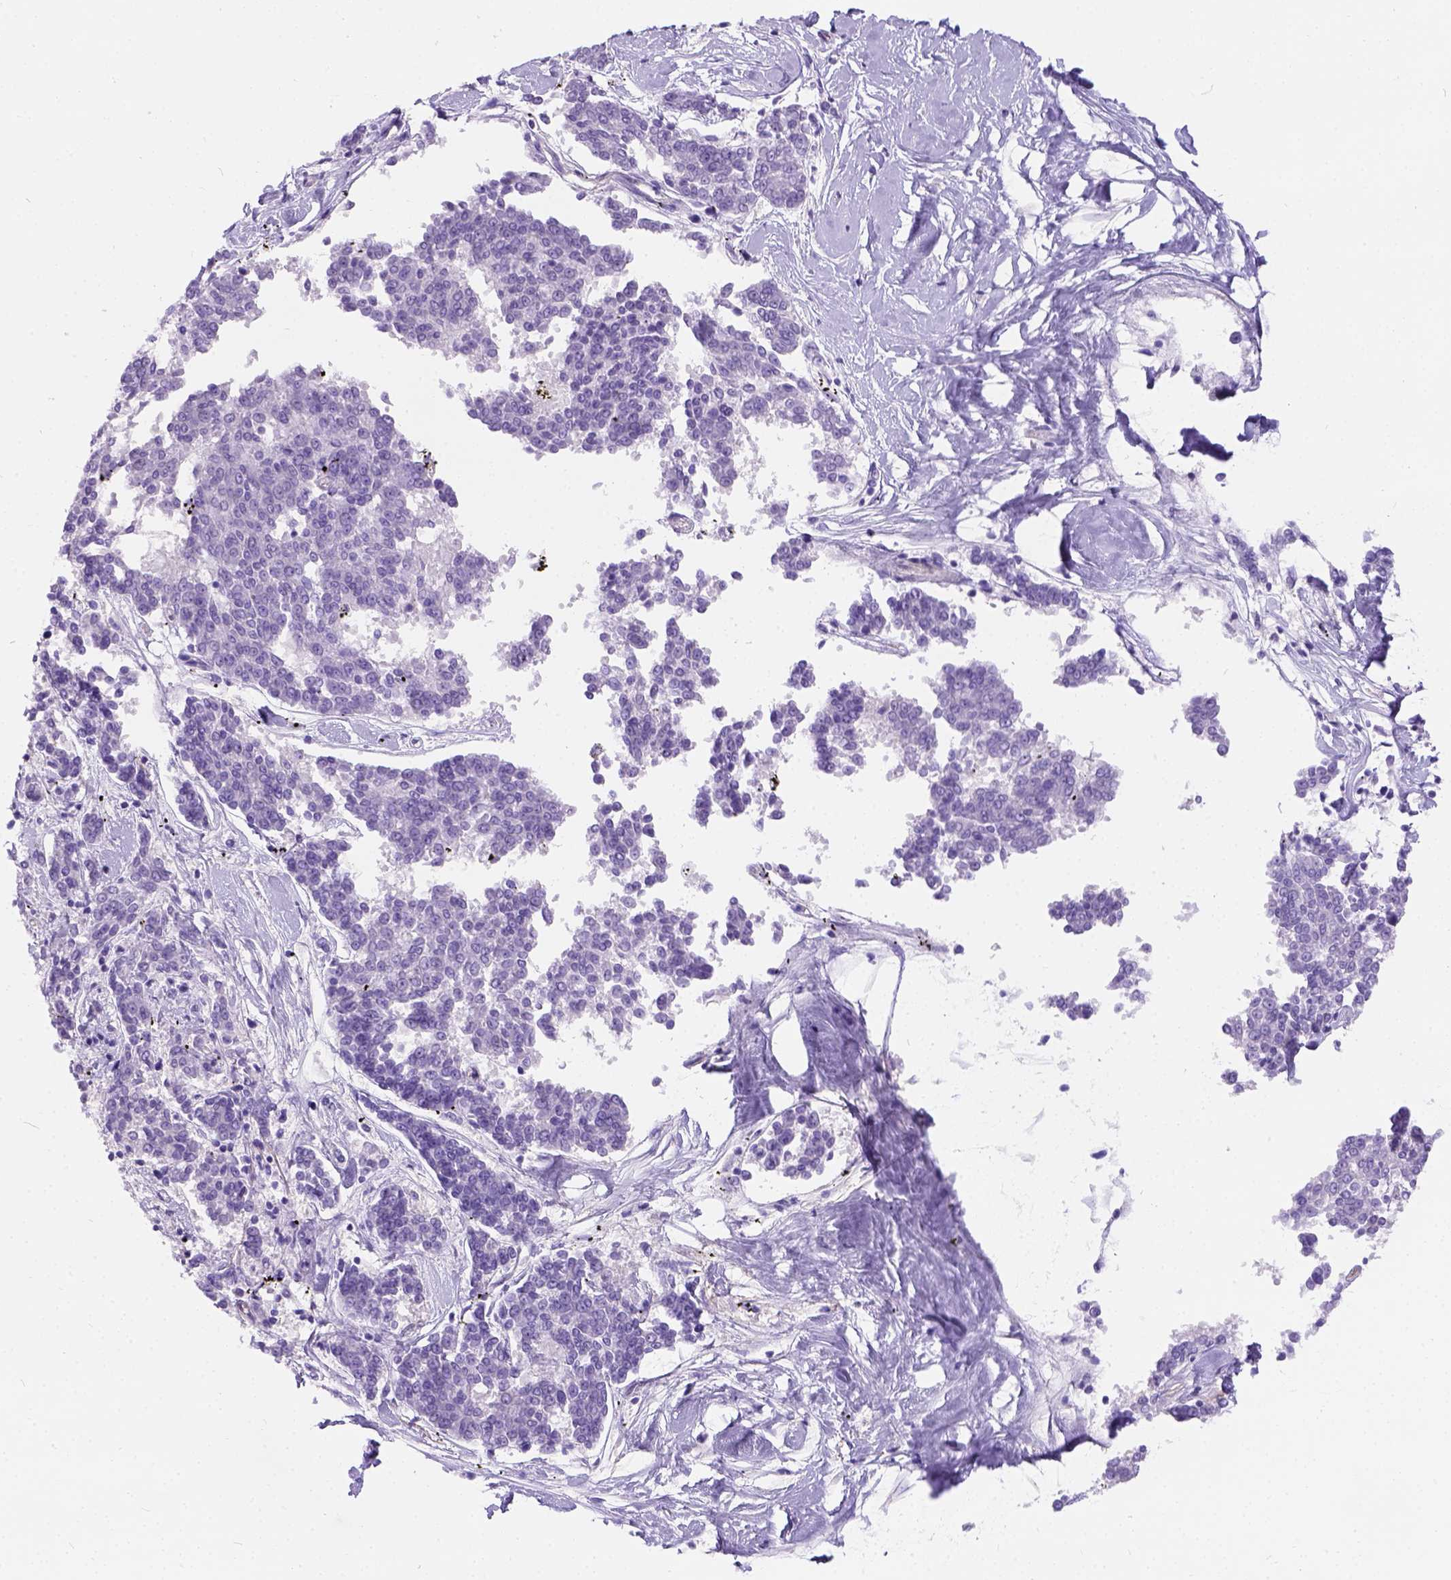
{"staining": {"intensity": "negative", "quantity": "none", "location": "none"}, "tissue": "melanoma", "cell_type": "Tumor cells", "image_type": "cancer", "snomed": [{"axis": "morphology", "description": "Malignant melanoma, NOS"}, {"axis": "topography", "description": "Skin"}], "caption": "Immunohistochemistry micrograph of melanoma stained for a protein (brown), which reveals no positivity in tumor cells.", "gene": "PHF7", "patient": {"sex": "female", "age": 72}}